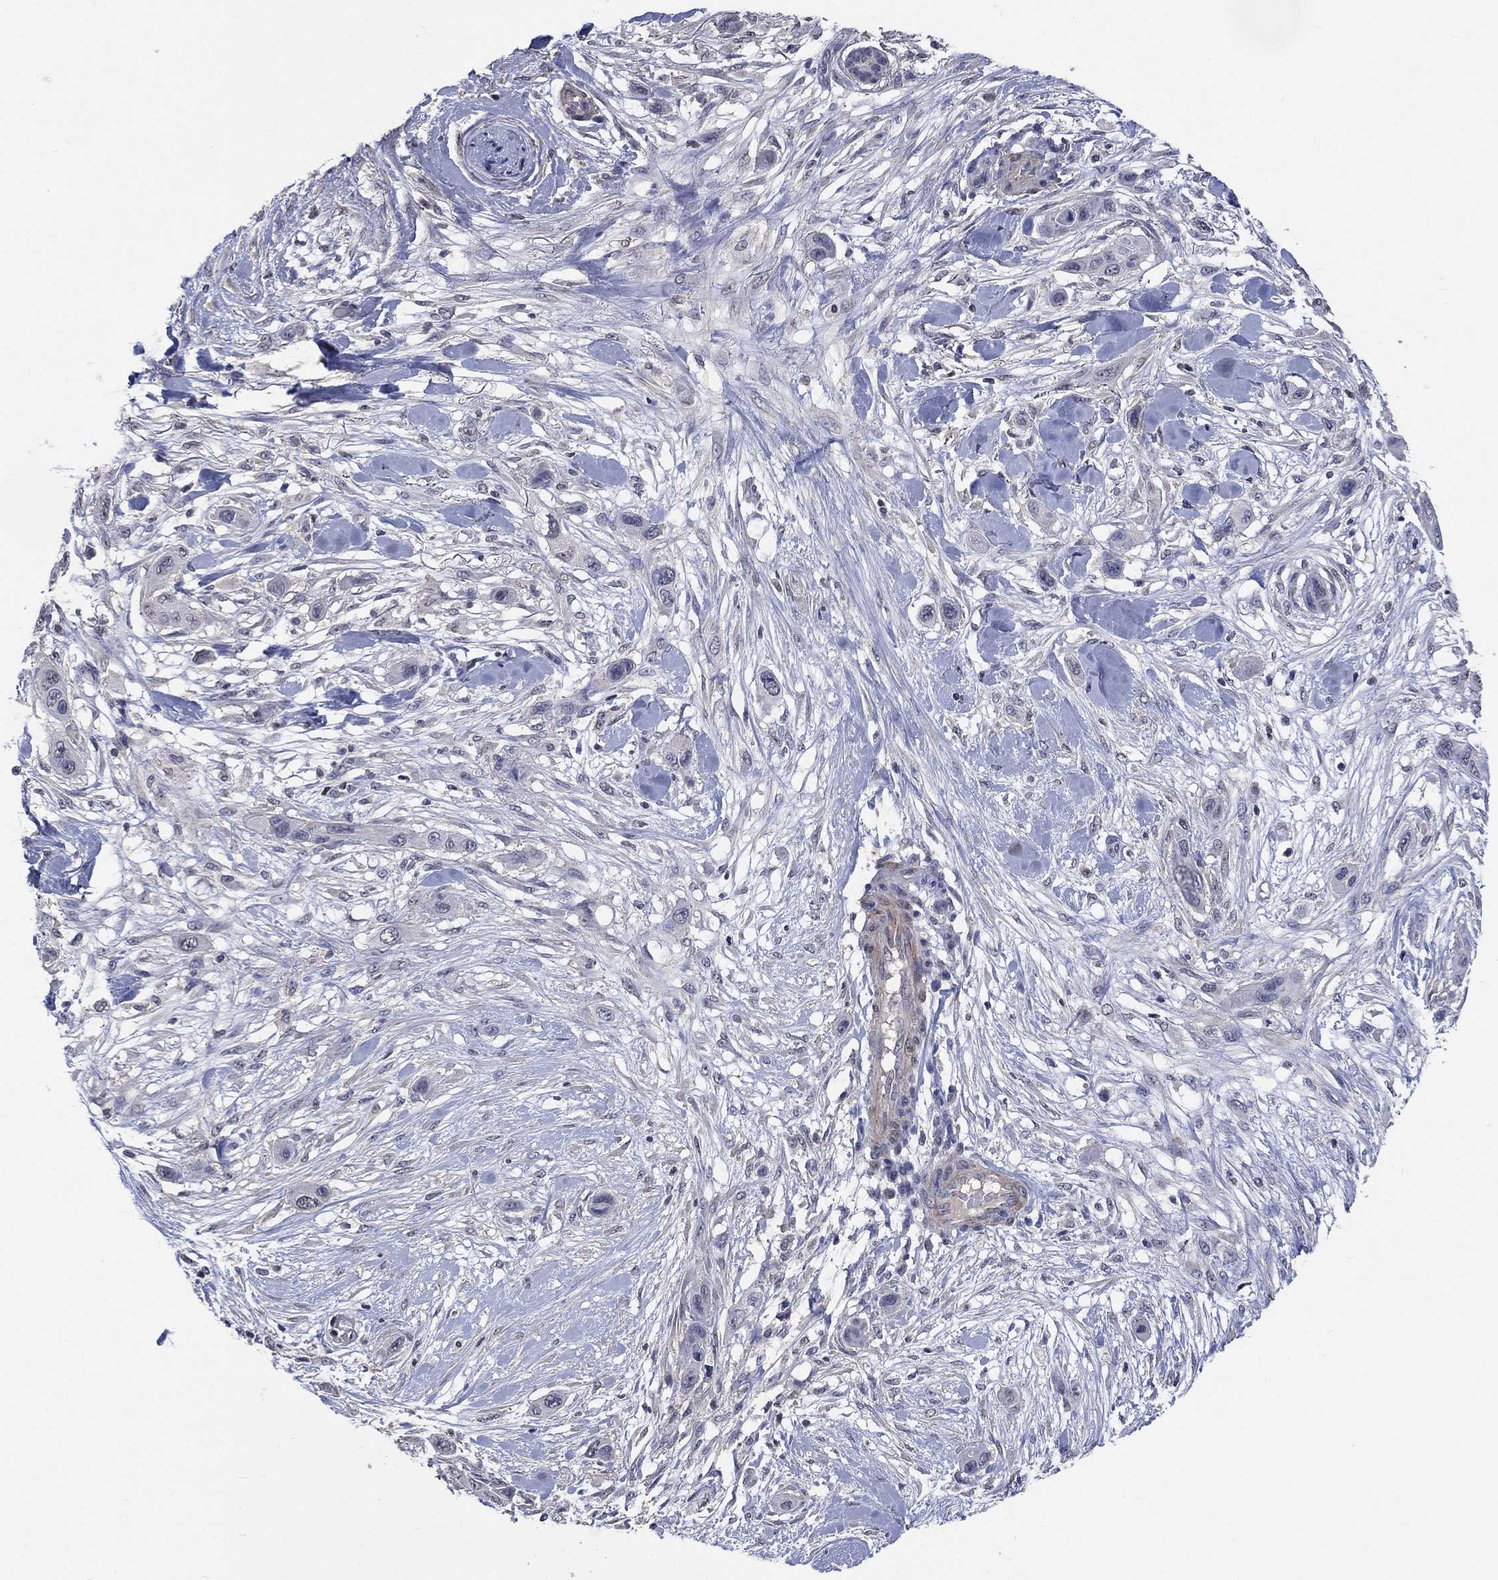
{"staining": {"intensity": "negative", "quantity": "none", "location": "none"}, "tissue": "skin cancer", "cell_type": "Tumor cells", "image_type": "cancer", "snomed": [{"axis": "morphology", "description": "Squamous cell carcinoma, NOS"}, {"axis": "topography", "description": "Skin"}], "caption": "Squamous cell carcinoma (skin) was stained to show a protein in brown. There is no significant positivity in tumor cells.", "gene": "ZBTB18", "patient": {"sex": "male", "age": 79}}